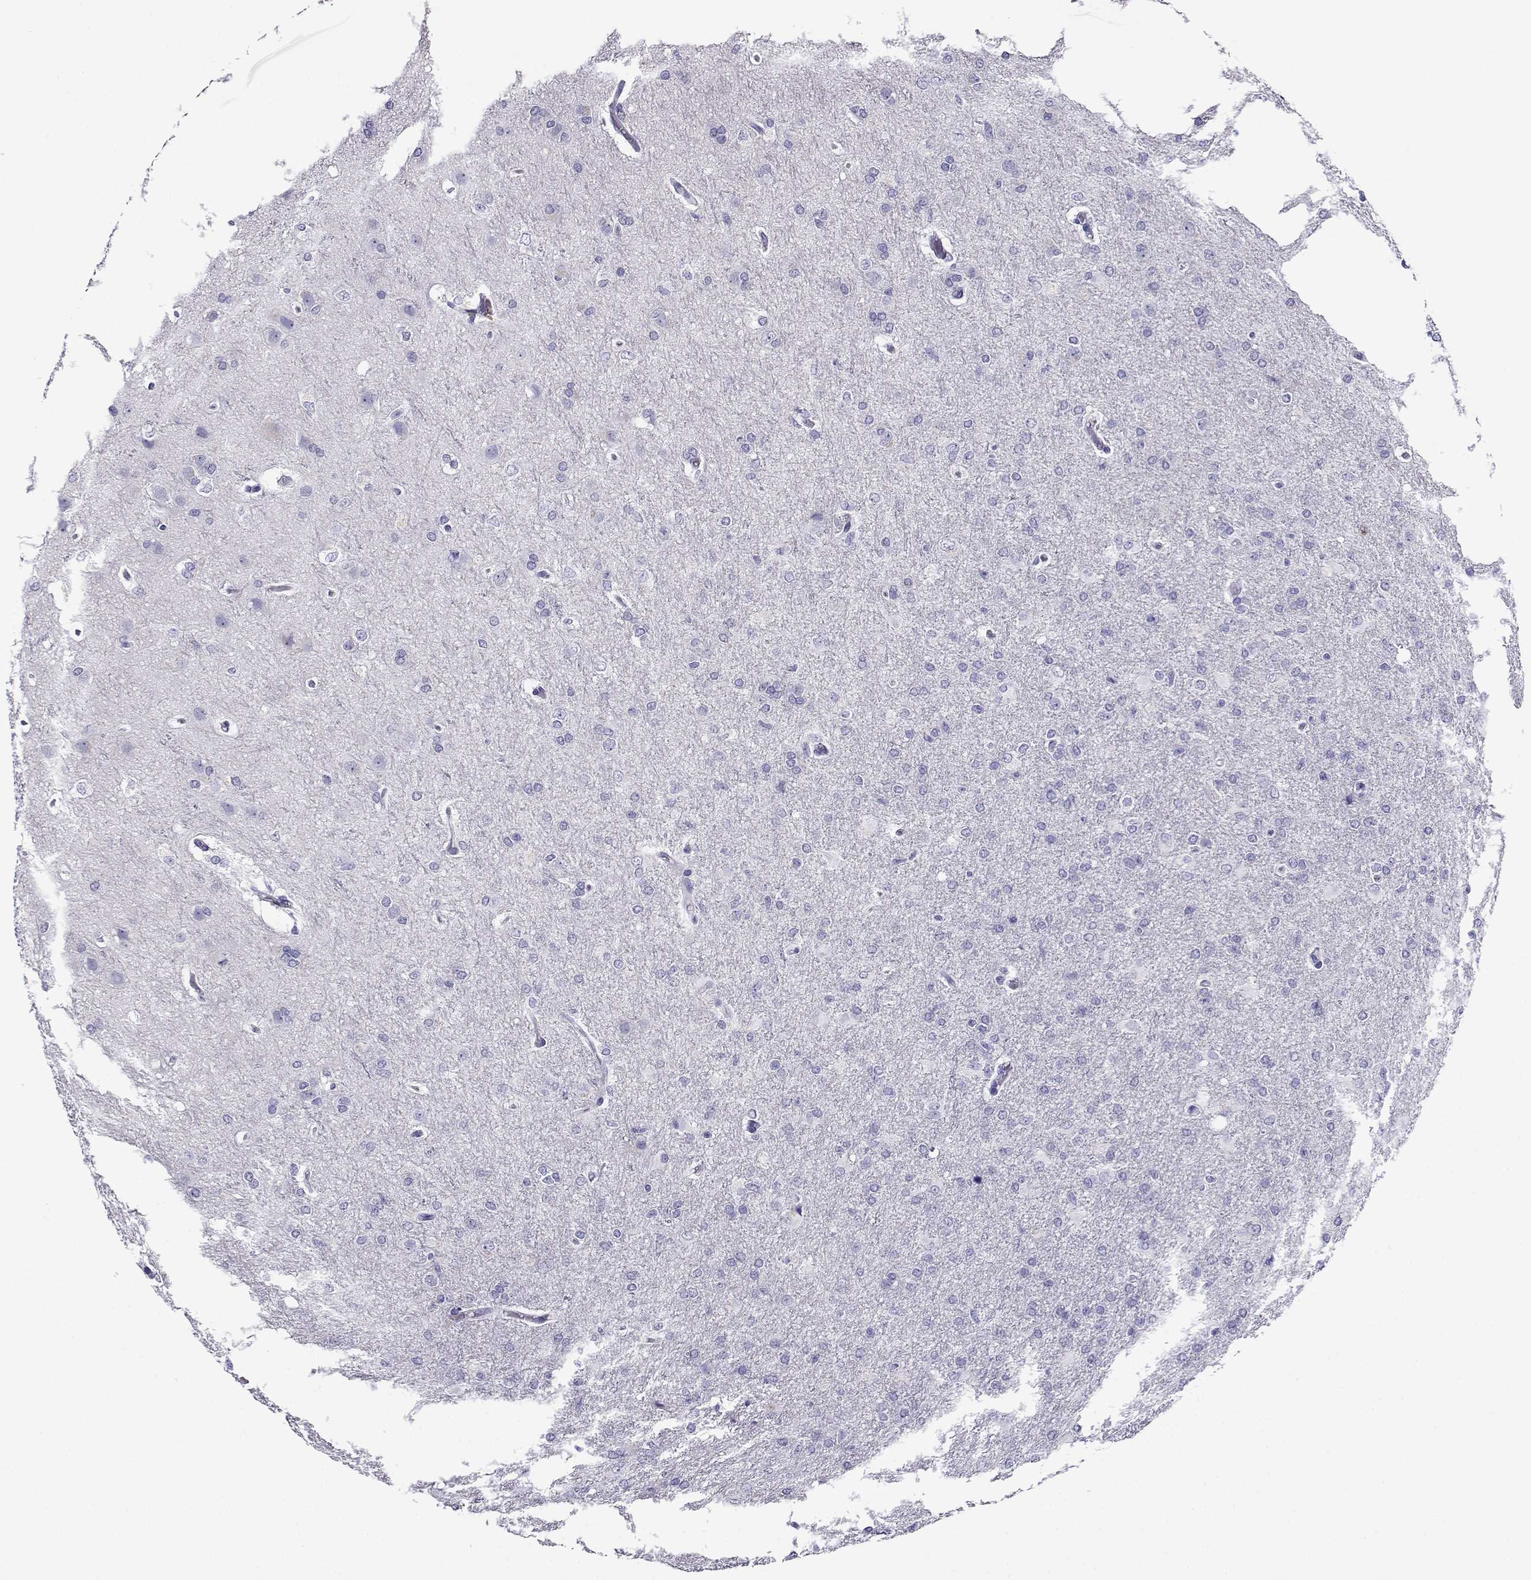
{"staining": {"intensity": "negative", "quantity": "none", "location": "none"}, "tissue": "glioma", "cell_type": "Tumor cells", "image_type": "cancer", "snomed": [{"axis": "morphology", "description": "Glioma, malignant, High grade"}, {"axis": "topography", "description": "Brain"}], "caption": "This is an IHC histopathology image of human malignant high-grade glioma. There is no staining in tumor cells.", "gene": "CABS1", "patient": {"sex": "male", "age": 68}}